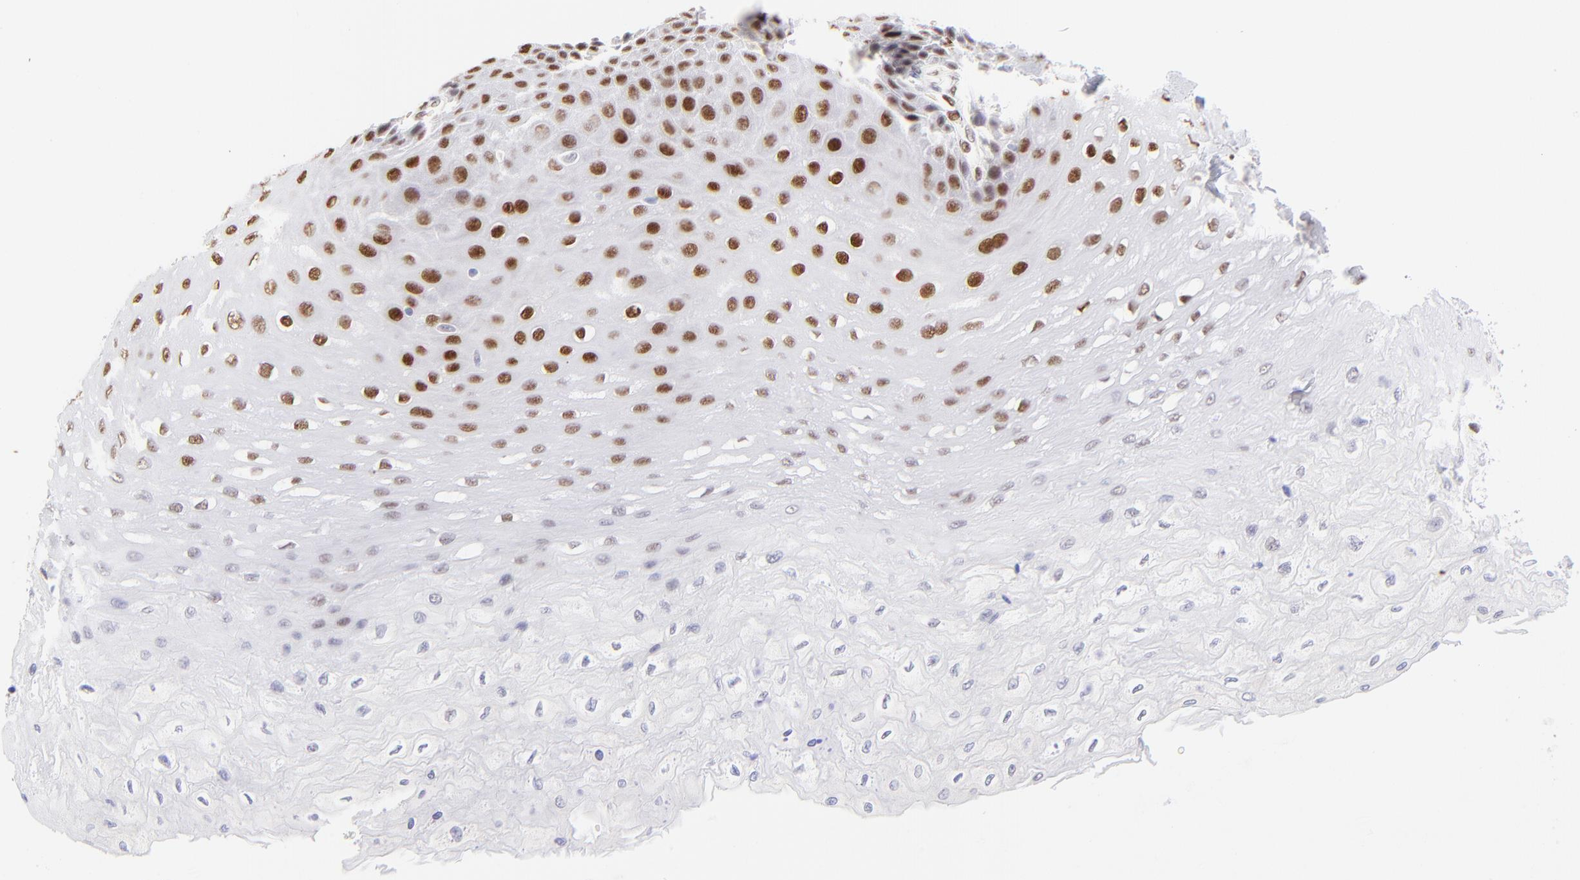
{"staining": {"intensity": "strong", "quantity": "25%-75%", "location": "nuclear"}, "tissue": "esophagus", "cell_type": "Squamous epithelial cells", "image_type": "normal", "snomed": [{"axis": "morphology", "description": "Normal tissue, NOS"}, {"axis": "topography", "description": "Esophagus"}], "caption": "Immunohistochemical staining of unremarkable esophagus exhibits high levels of strong nuclear expression in about 25%-75% of squamous epithelial cells. Nuclei are stained in blue.", "gene": "KLF4", "patient": {"sex": "female", "age": 72}}